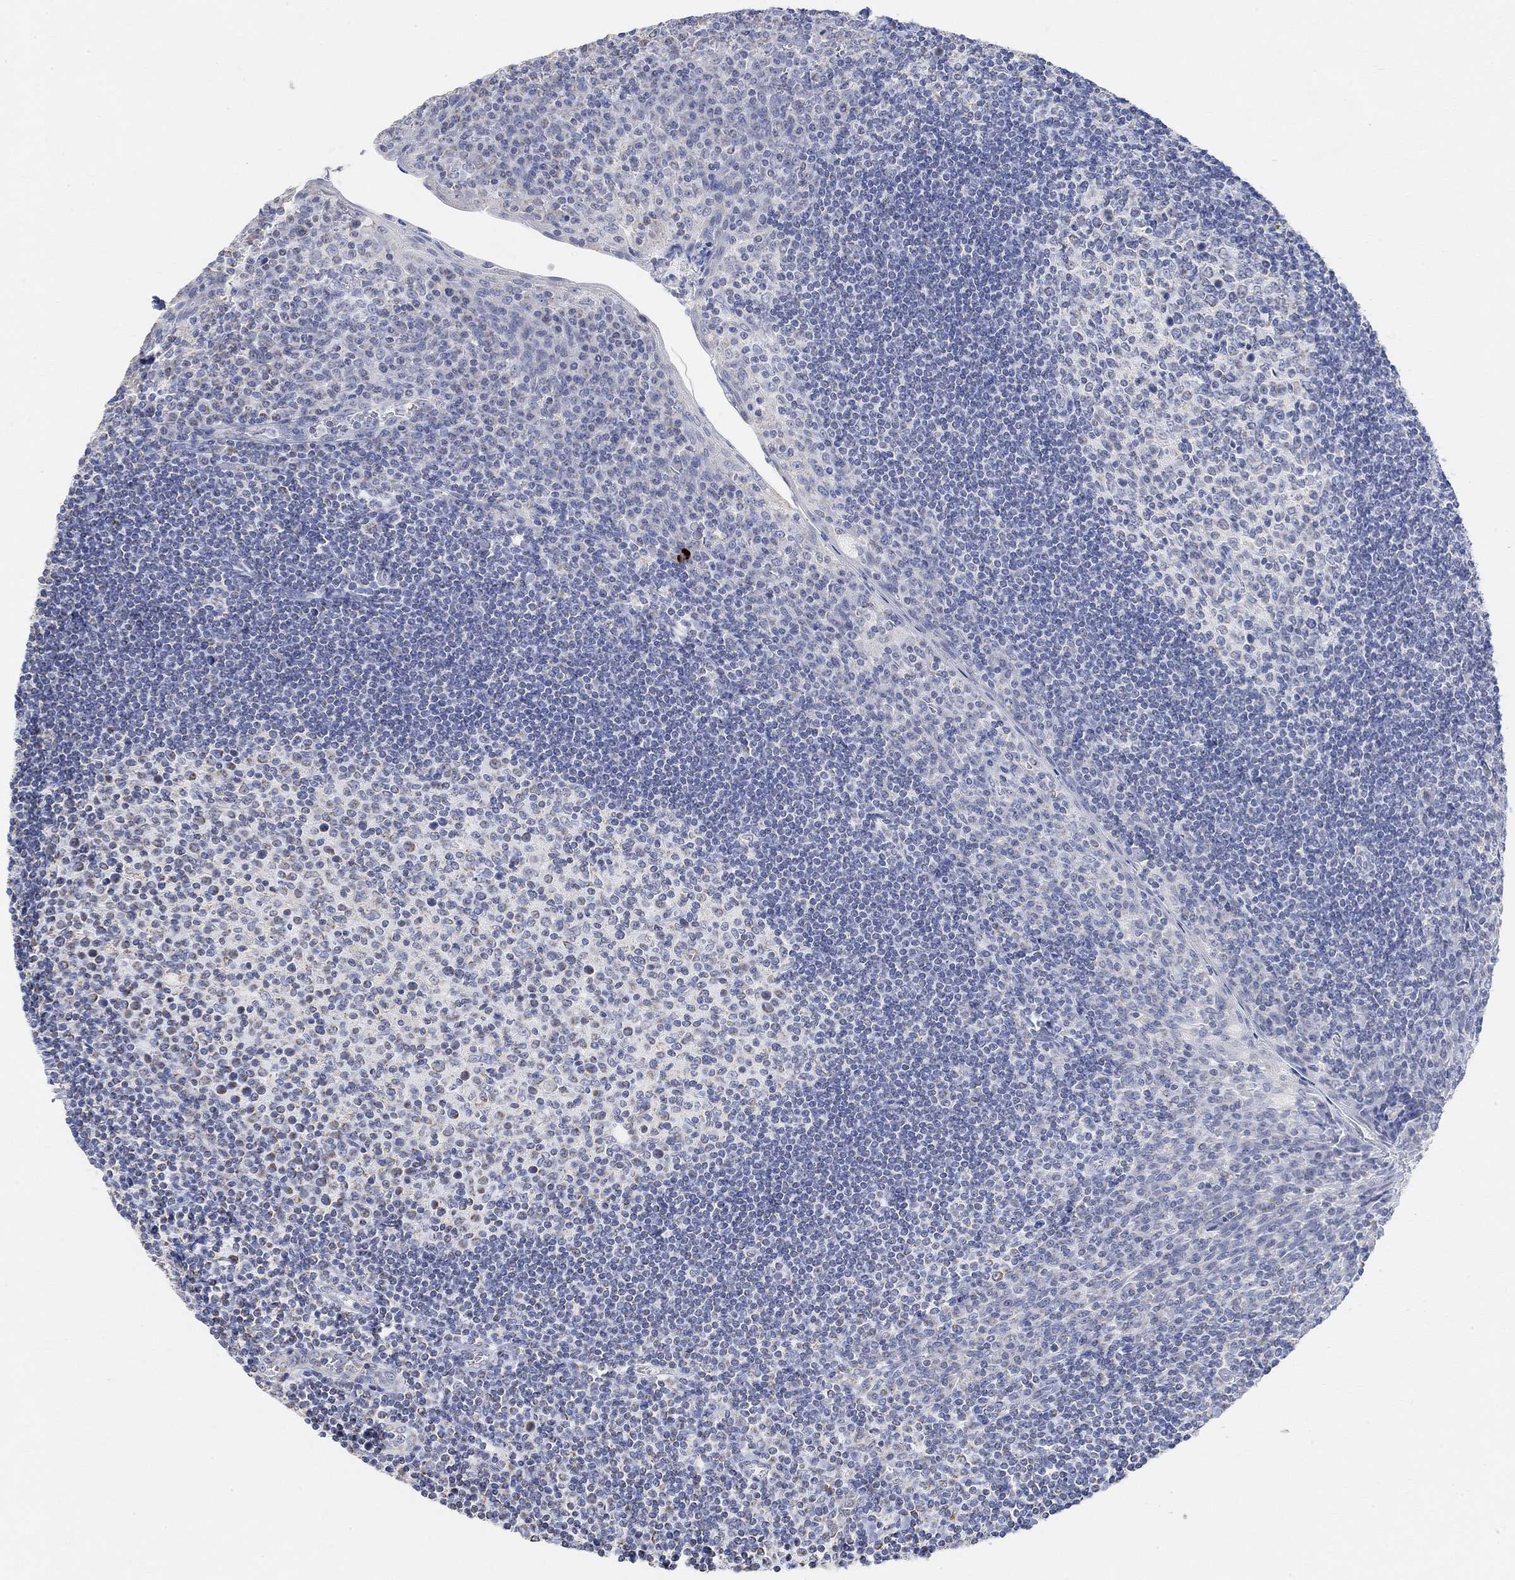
{"staining": {"intensity": "negative", "quantity": "none", "location": "none"}, "tissue": "tonsil", "cell_type": "Germinal center cells", "image_type": "normal", "snomed": [{"axis": "morphology", "description": "Normal tissue, NOS"}, {"axis": "topography", "description": "Tonsil"}], "caption": "High power microscopy image of an IHC histopathology image of normal tonsil, revealing no significant expression in germinal center cells. (Brightfield microscopy of DAB (3,3'-diaminobenzidine) IHC at high magnification).", "gene": "SYT12", "patient": {"sex": "female", "age": 12}}